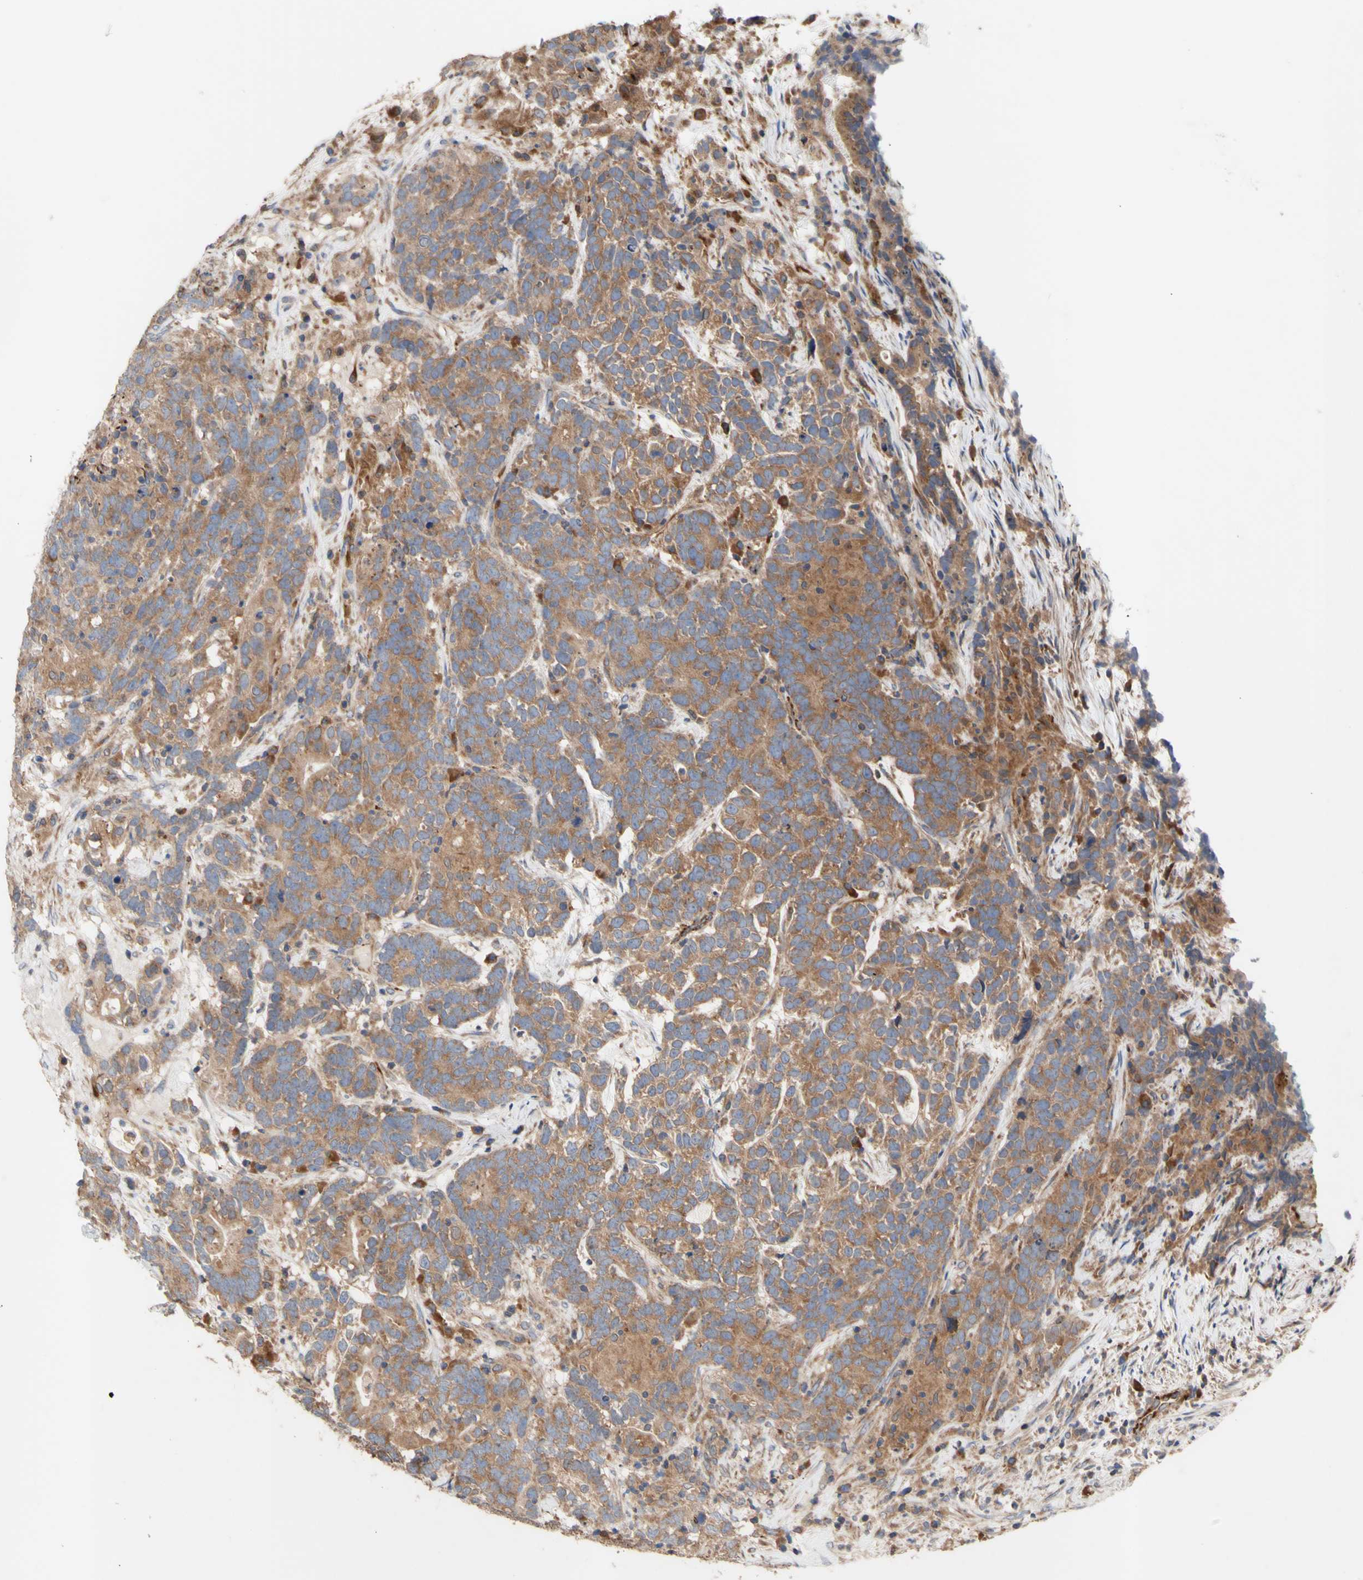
{"staining": {"intensity": "moderate", "quantity": ">75%", "location": "cytoplasmic/membranous"}, "tissue": "testis cancer", "cell_type": "Tumor cells", "image_type": "cancer", "snomed": [{"axis": "morphology", "description": "Carcinoma, Embryonal, NOS"}, {"axis": "topography", "description": "Testis"}], "caption": "Immunohistochemical staining of human embryonal carcinoma (testis) displays moderate cytoplasmic/membranous protein expression in about >75% of tumor cells. (DAB (3,3'-diaminobenzidine) = brown stain, brightfield microscopy at high magnification).", "gene": "EIF2S3", "patient": {"sex": "male", "age": 26}}